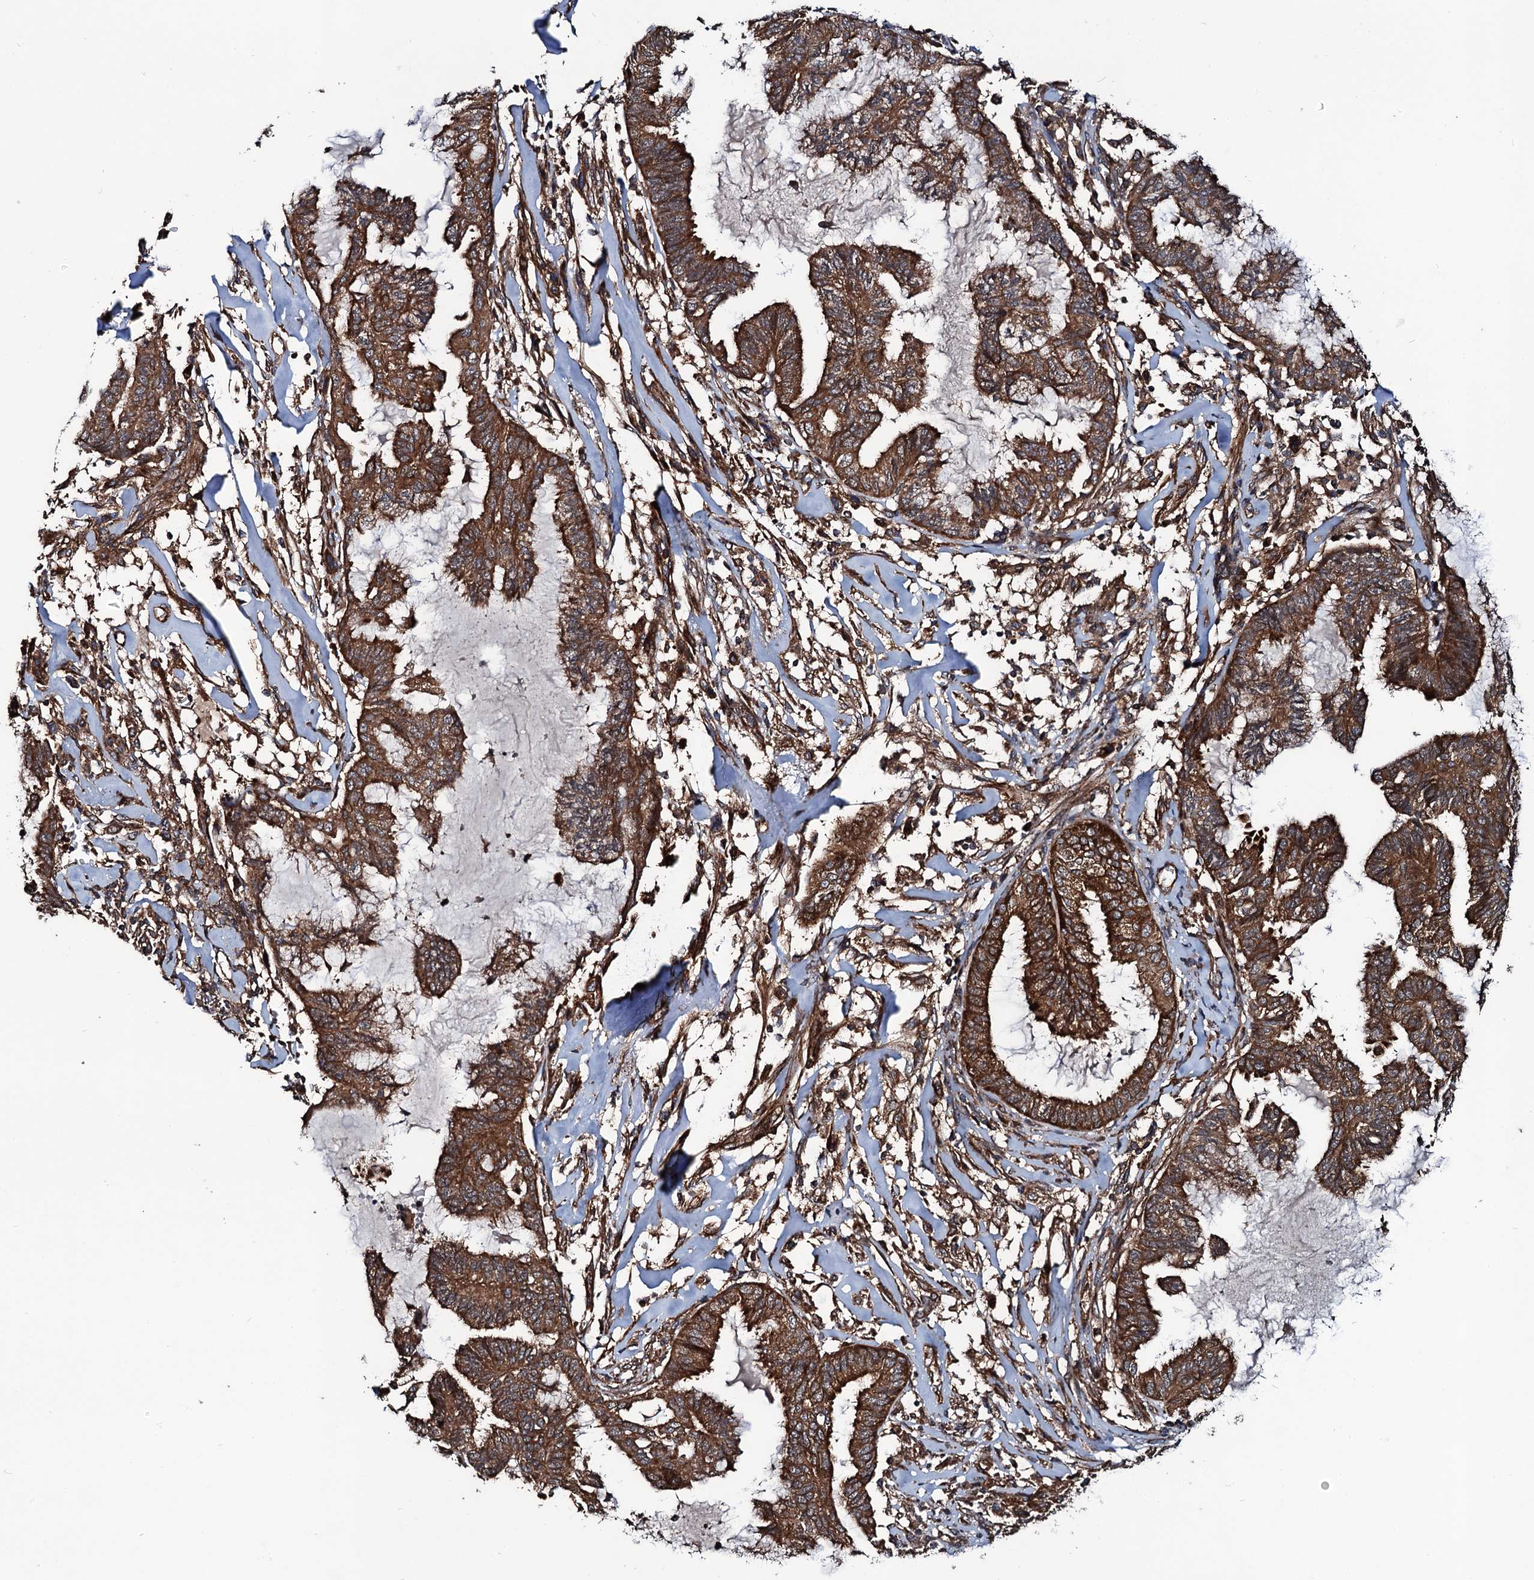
{"staining": {"intensity": "strong", "quantity": ">75%", "location": "cytoplasmic/membranous"}, "tissue": "endometrial cancer", "cell_type": "Tumor cells", "image_type": "cancer", "snomed": [{"axis": "morphology", "description": "Adenocarcinoma, NOS"}, {"axis": "topography", "description": "Endometrium"}], "caption": "Immunohistochemistry histopathology image of neoplastic tissue: human endometrial adenocarcinoma stained using immunohistochemistry (IHC) shows high levels of strong protein expression localized specifically in the cytoplasmic/membranous of tumor cells, appearing as a cytoplasmic/membranous brown color.", "gene": "NEK1", "patient": {"sex": "female", "age": 86}}